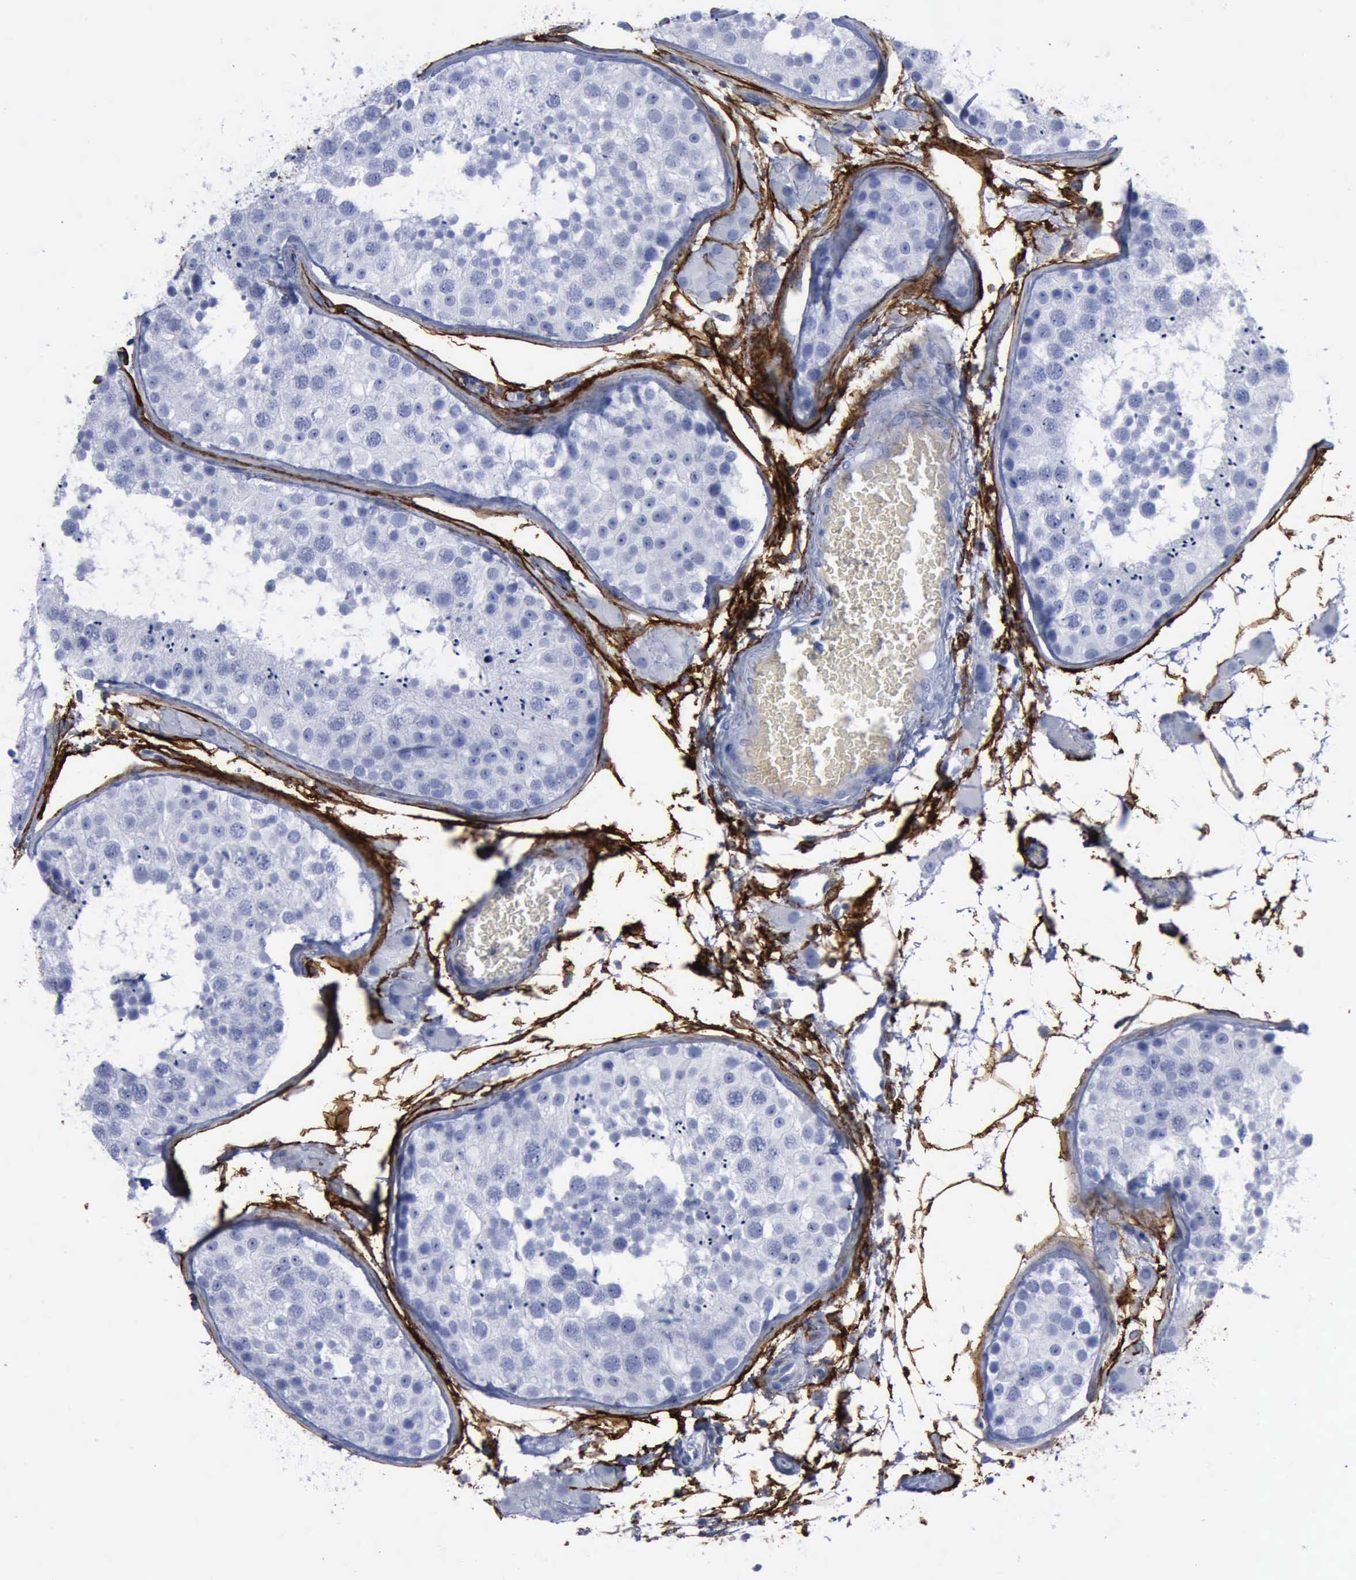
{"staining": {"intensity": "negative", "quantity": "none", "location": "none"}, "tissue": "testis", "cell_type": "Cells in seminiferous ducts", "image_type": "normal", "snomed": [{"axis": "morphology", "description": "Normal tissue, NOS"}, {"axis": "topography", "description": "Testis"}], "caption": "Immunohistochemistry photomicrograph of unremarkable human testis stained for a protein (brown), which demonstrates no positivity in cells in seminiferous ducts.", "gene": "NGFR", "patient": {"sex": "male", "age": 26}}